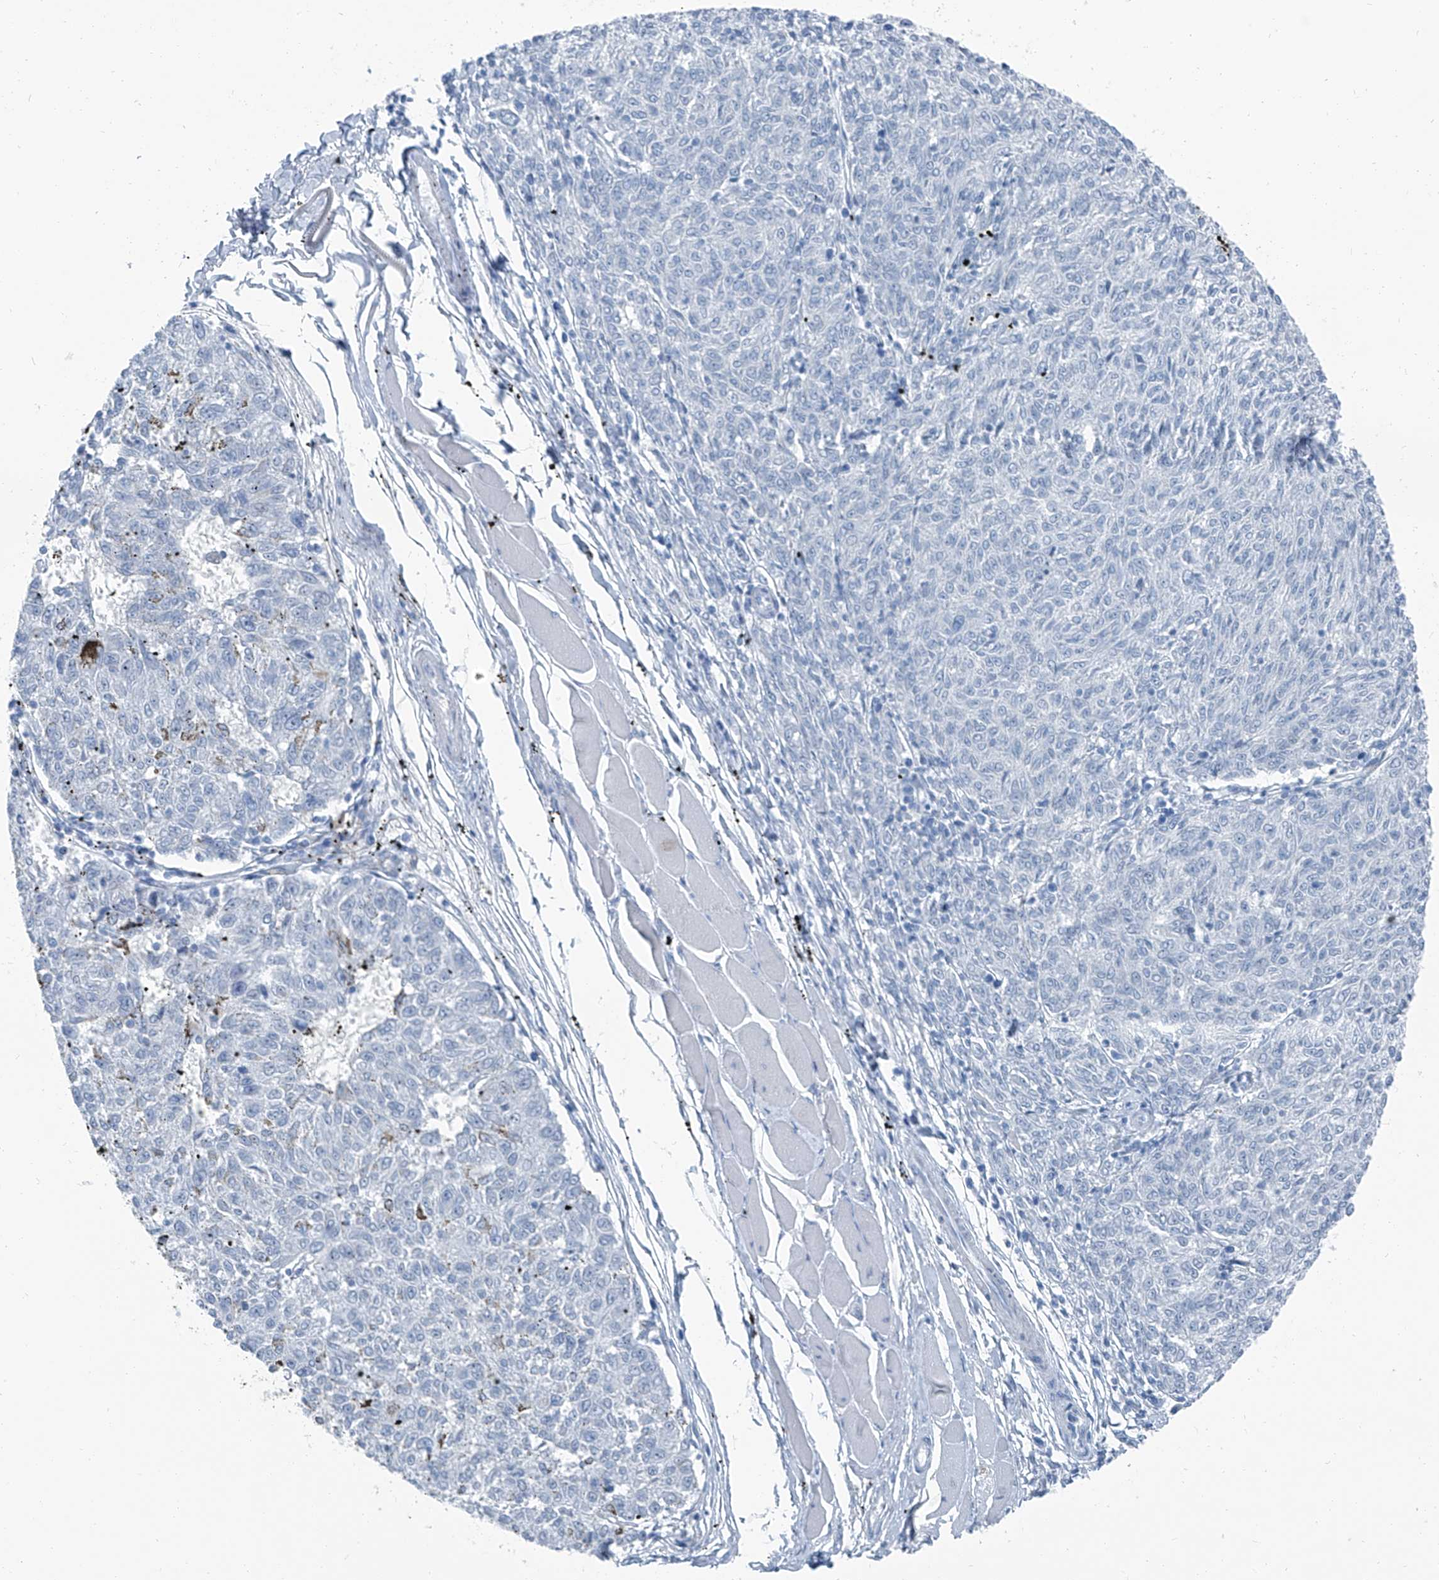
{"staining": {"intensity": "negative", "quantity": "none", "location": "none"}, "tissue": "melanoma", "cell_type": "Tumor cells", "image_type": "cancer", "snomed": [{"axis": "morphology", "description": "Malignant melanoma, NOS"}, {"axis": "topography", "description": "Skin"}], "caption": "Immunohistochemistry photomicrograph of neoplastic tissue: malignant melanoma stained with DAB displays no significant protein expression in tumor cells. Brightfield microscopy of IHC stained with DAB (brown) and hematoxylin (blue), captured at high magnification.", "gene": "RGN", "patient": {"sex": "female", "age": 72}}